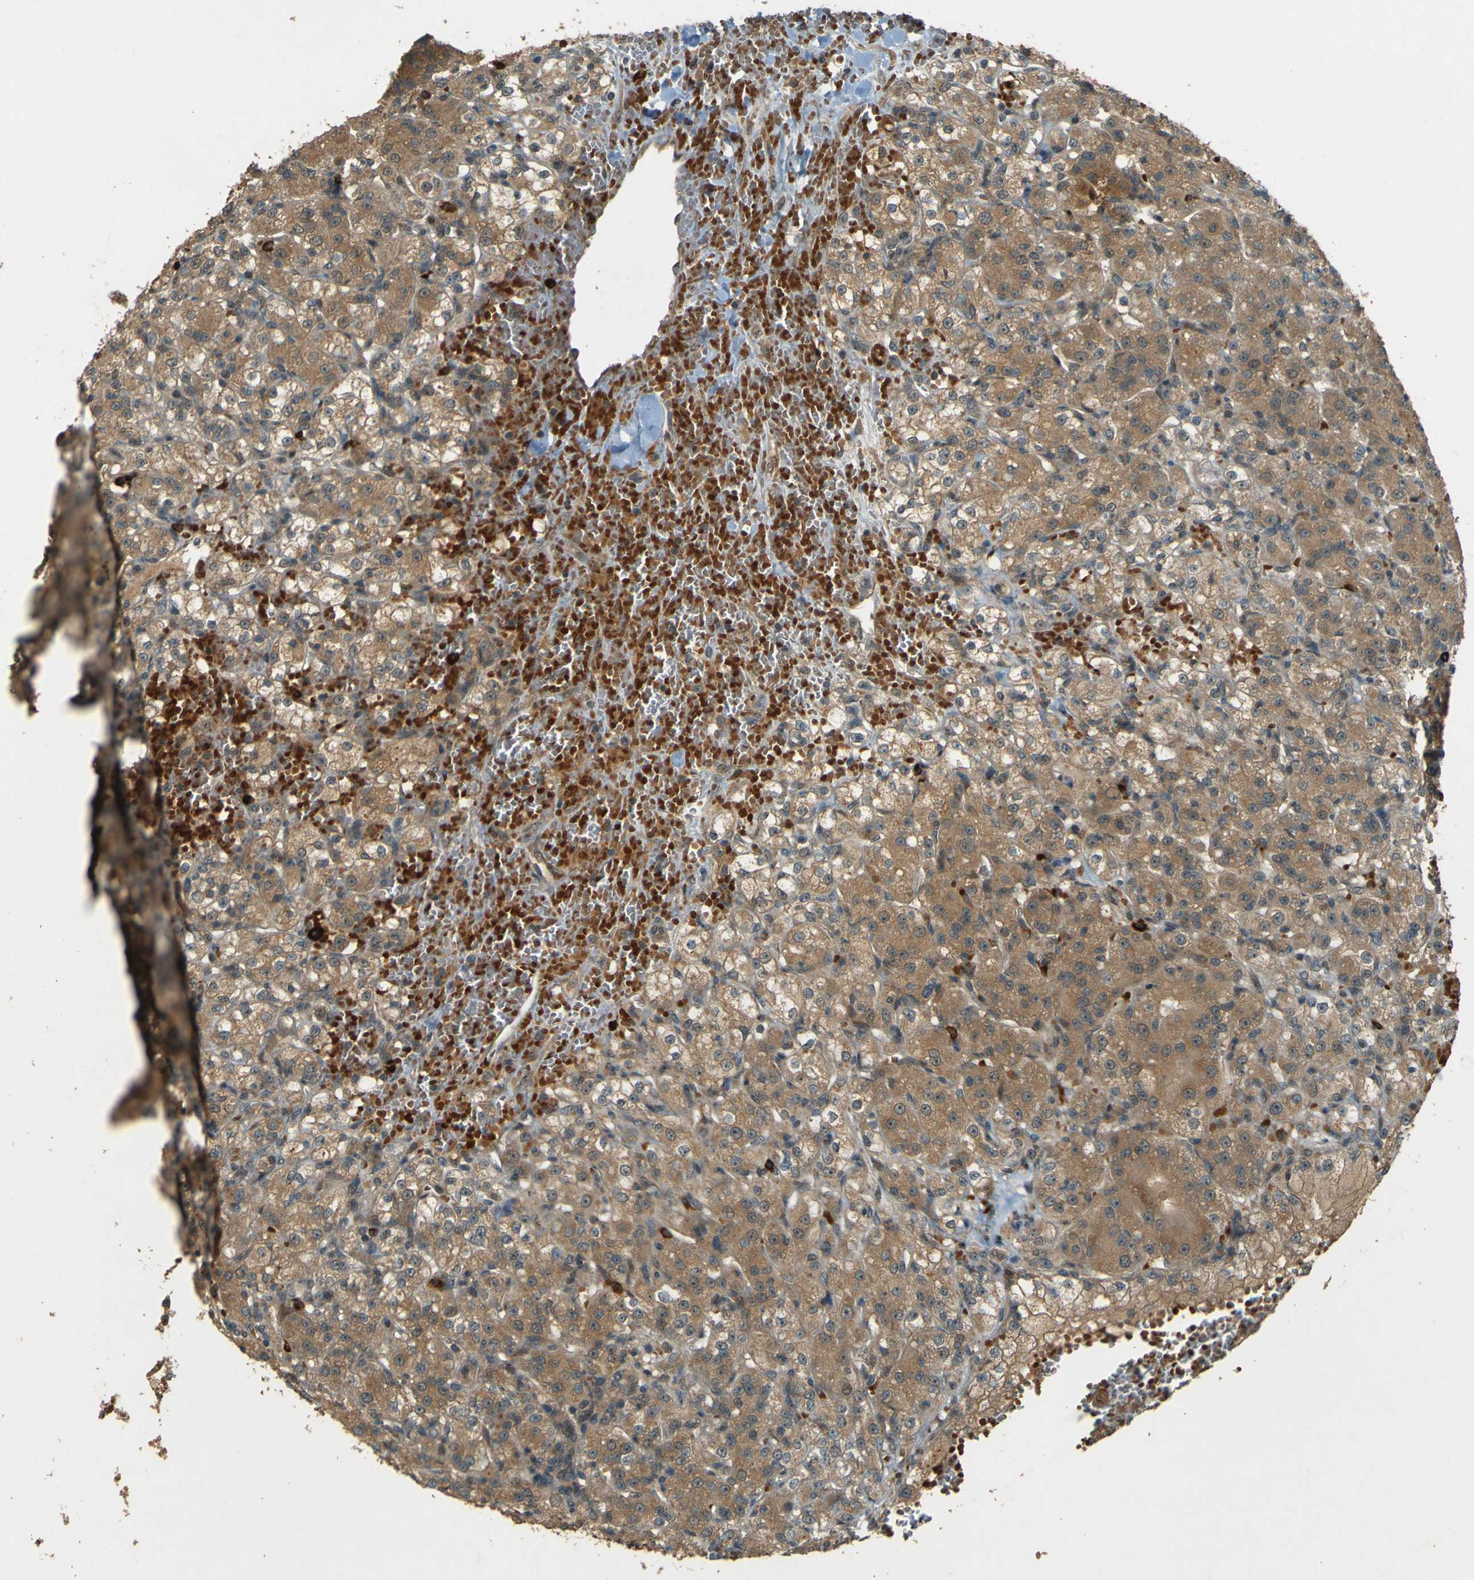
{"staining": {"intensity": "moderate", "quantity": ">75%", "location": "cytoplasmic/membranous"}, "tissue": "renal cancer", "cell_type": "Tumor cells", "image_type": "cancer", "snomed": [{"axis": "morphology", "description": "Normal tissue, NOS"}, {"axis": "morphology", "description": "Adenocarcinoma, NOS"}, {"axis": "topography", "description": "Kidney"}], "caption": "Immunohistochemical staining of human renal adenocarcinoma demonstrates medium levels of moderate cytoplasmic/membranous positivity in approximately >75% of tumor cells.", "gene": "MPDZ", "patient": {"sex": "male", "age": 61}}